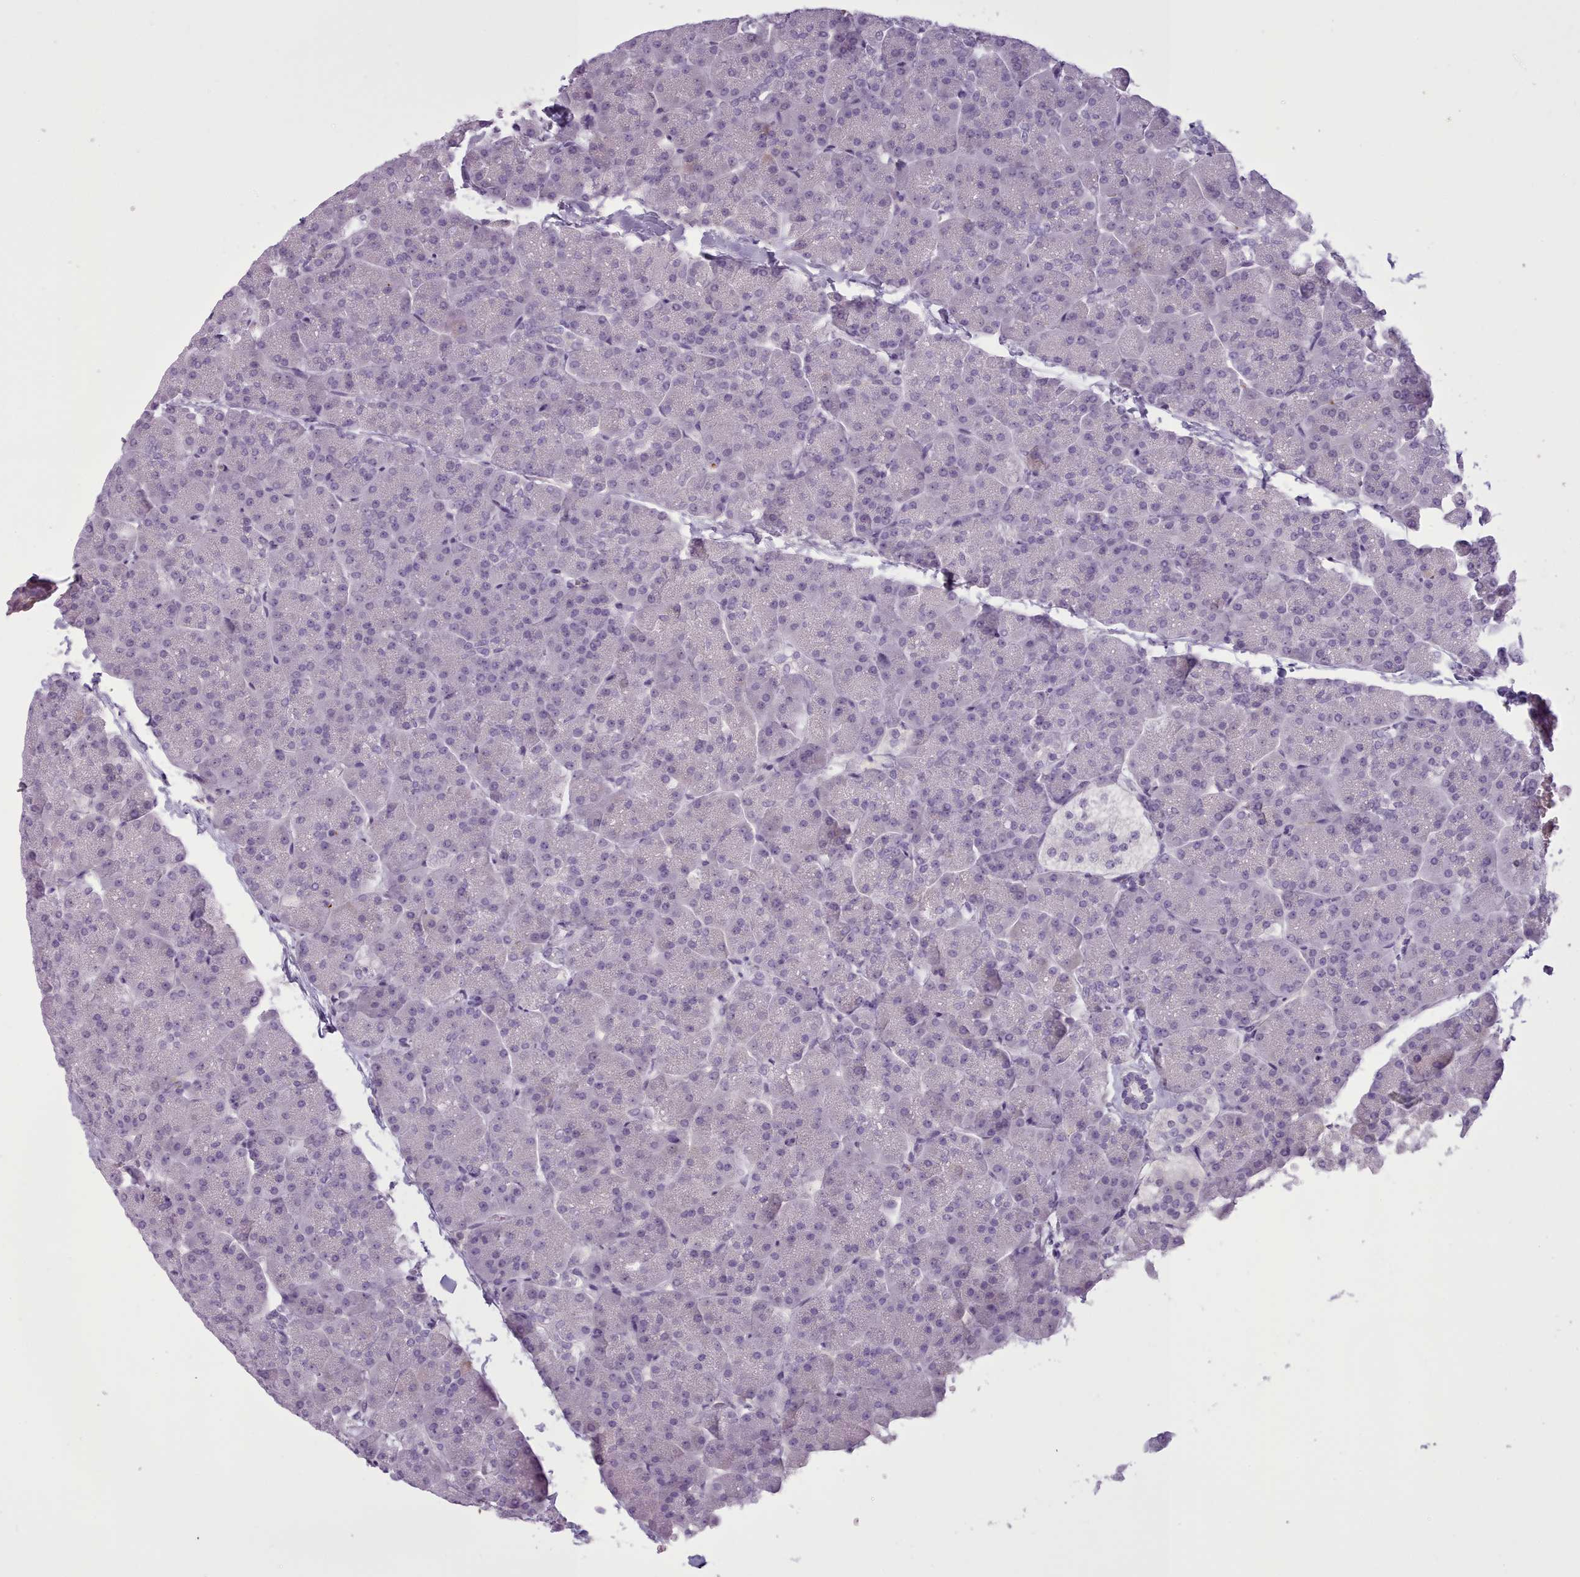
{"staining": {"intensity": "moderate", "quantity": "<25%", "location": "cytoplasmic/membranous"}, "tissue": "pancreas", "cell_type": "Exocrine glandular cells", "image_type": "normal", "snomed": [{"axis": "morphology", "description": "Normal tissue, NOS"}, {"axis": "topography", "description": "Pancreas"}, {"axis": "topography", "description": "Peripheral nerve tissue"}], "caption": "Normal pancreas shows moderate cytoplasmic/membranous expression in about <25% of exocrine glandular cells (Brightfield microscopy of DAB IHC at high magnification)..", "gene": "NDST2", "patient": {"sex": "male", "age": 54}}